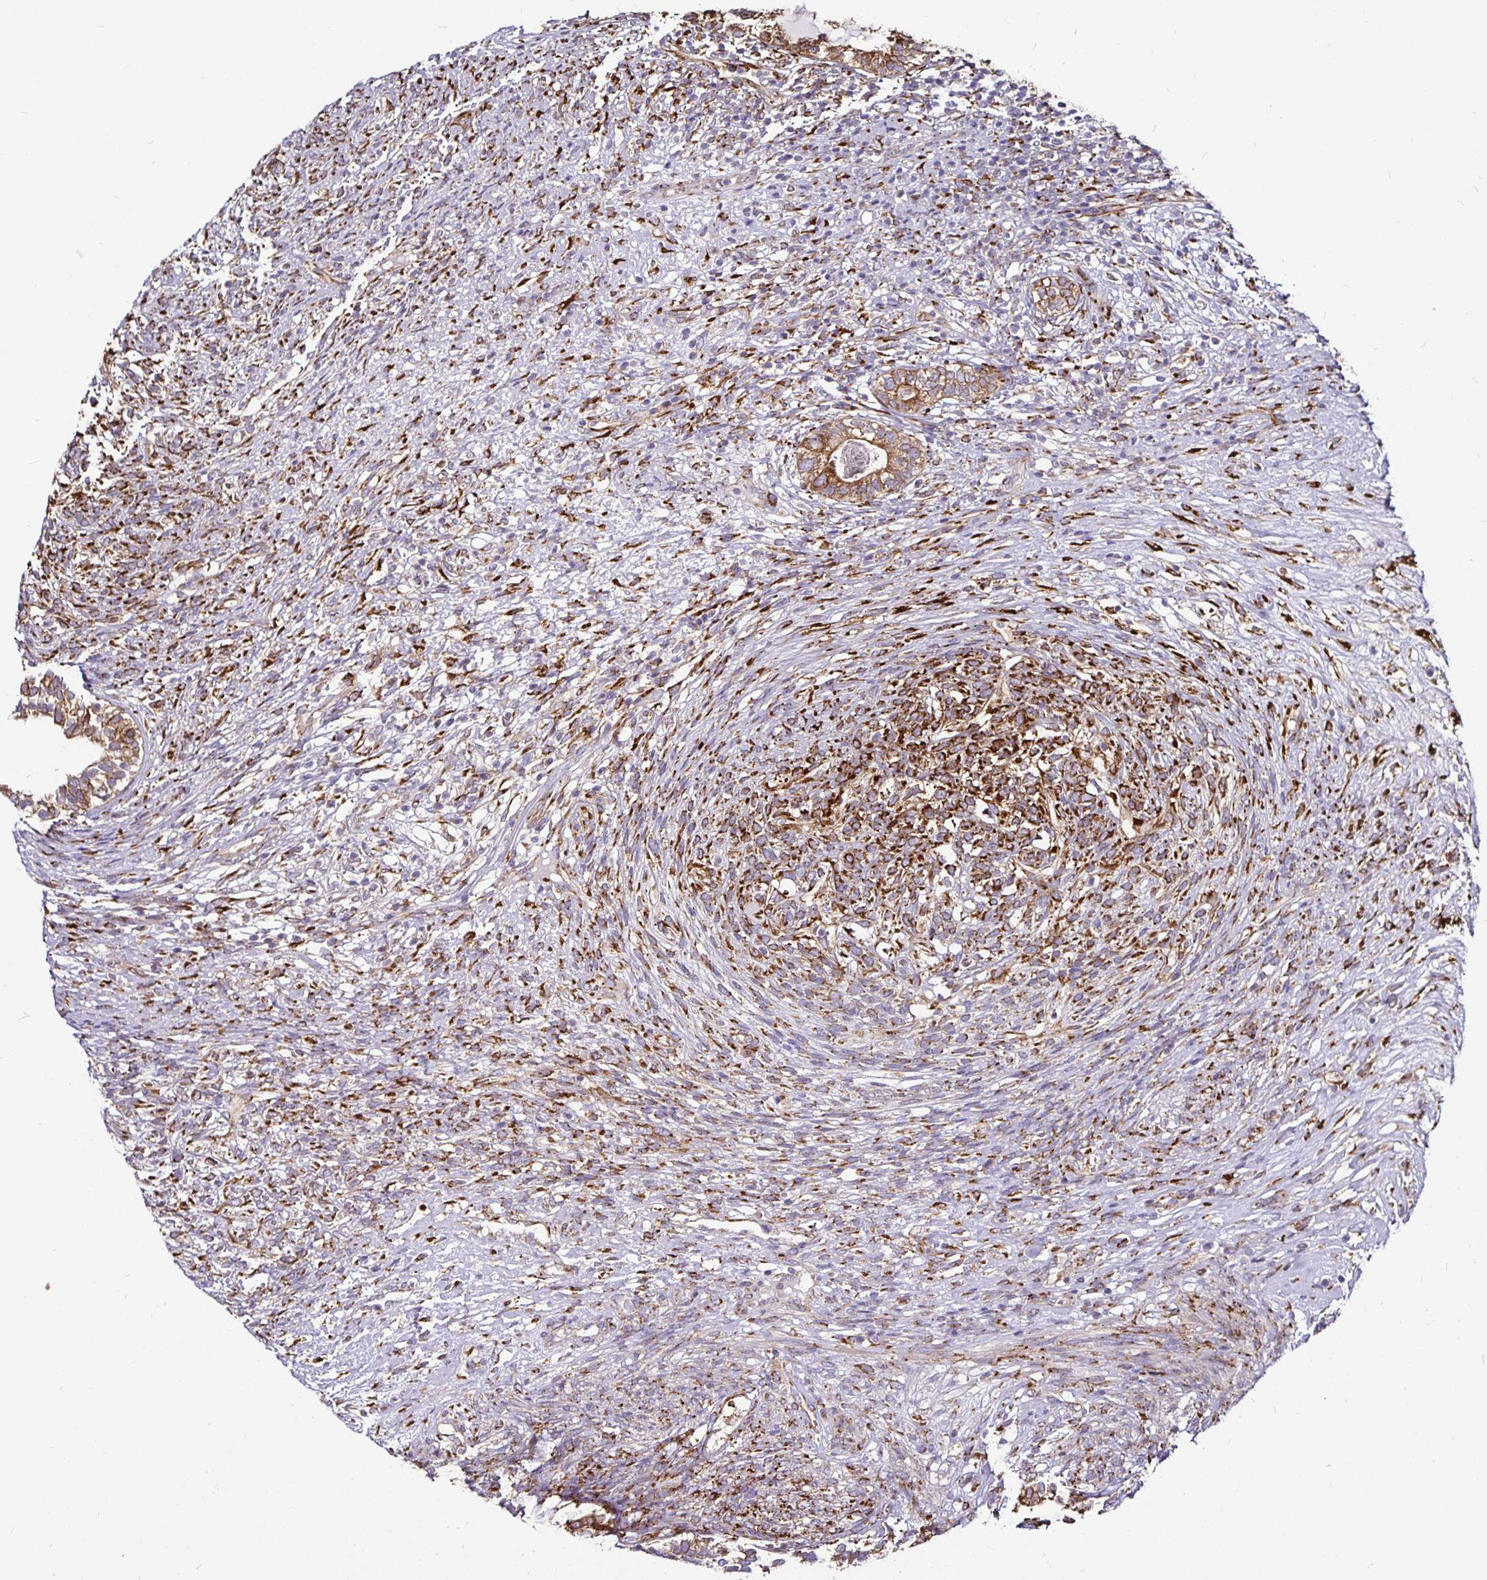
{"staining": {"intensity": "moderate", "quantity": ">75%", "location": "cytoplasmic/membranous"}, "tissue": "testis cancer", "cell_type": "Tumor cells", "image_type": "cancer", "snomed": [{"axis": "morphology", "description": "Seminoma, NOS"}, {"axis": "morphology", "description": "Carcinoma, Embryonal, NOS"}, {"axis": "topography", "description": "Testis"}], "caption": "Brown immunohistochemical staining in embryonal carcinoma (testis) displays moderate cytoplasmic/membranous expression in approximately >75% of tumor cells.", "gene": "P4HA2", "patient": {"sex": "male", "age": 41}}